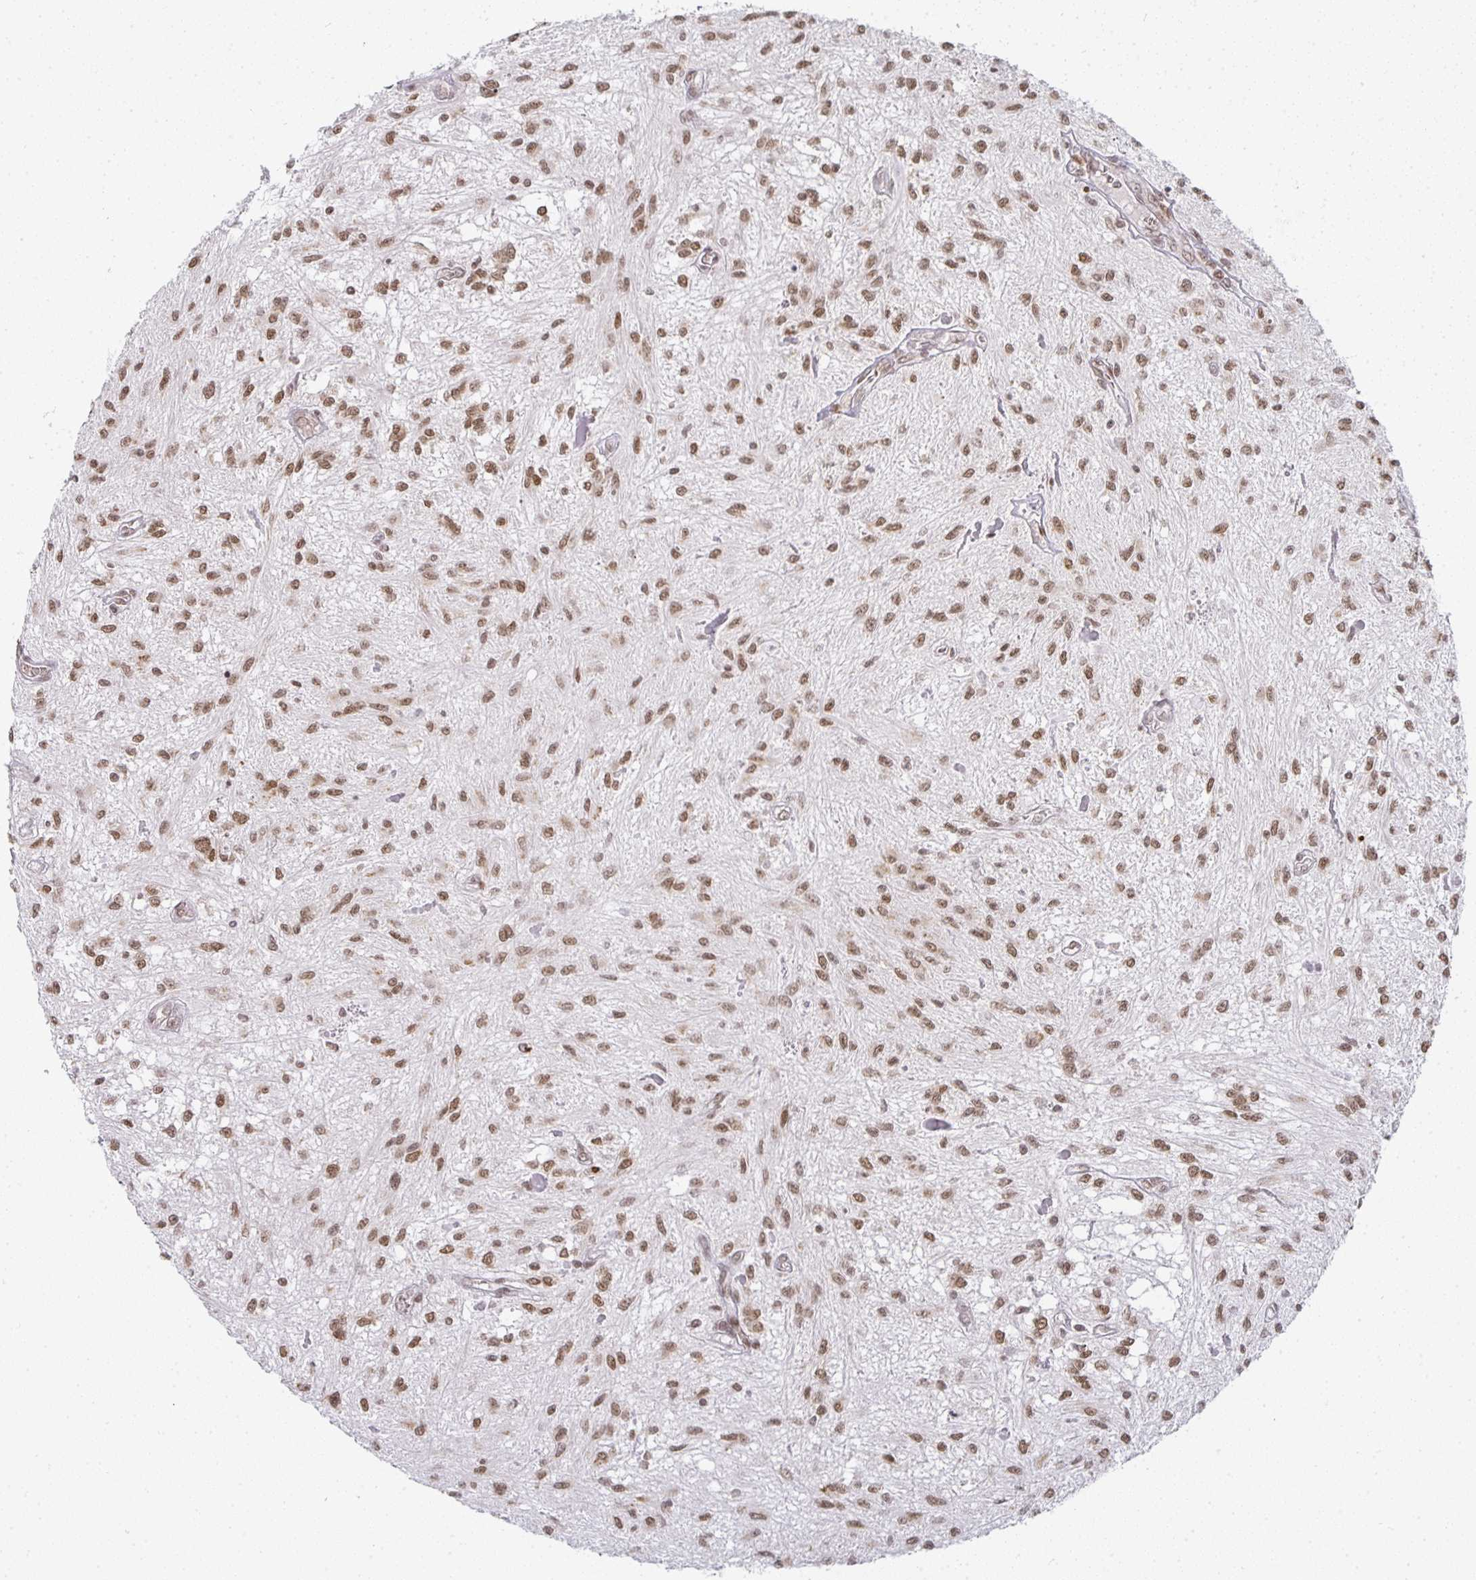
{"staining": {"intensity": "moderate", "quantity": ">75%", "location": "nuclear"}, "tissue": "glioma", "cell_type": "Tumor cells", "image_type": "cancer", "snomed": [{"axis": "morphology", "description": "Glioma, malignant, Low grade"}, {"axis": "topography", "description": "Cerebellum"}], "caption": "Protein expression analysis of glioma displays moderate nuclear positivity in approximately >75% of tumor cells. The staining was performed using DAB (3,3'-diaminobenzidine), with brown indicating positive protein expression. Nuclei are stained blue with hematoxylin.", "gene": "SMARCA2", "patient": {"sex": "female", "age": 14}}